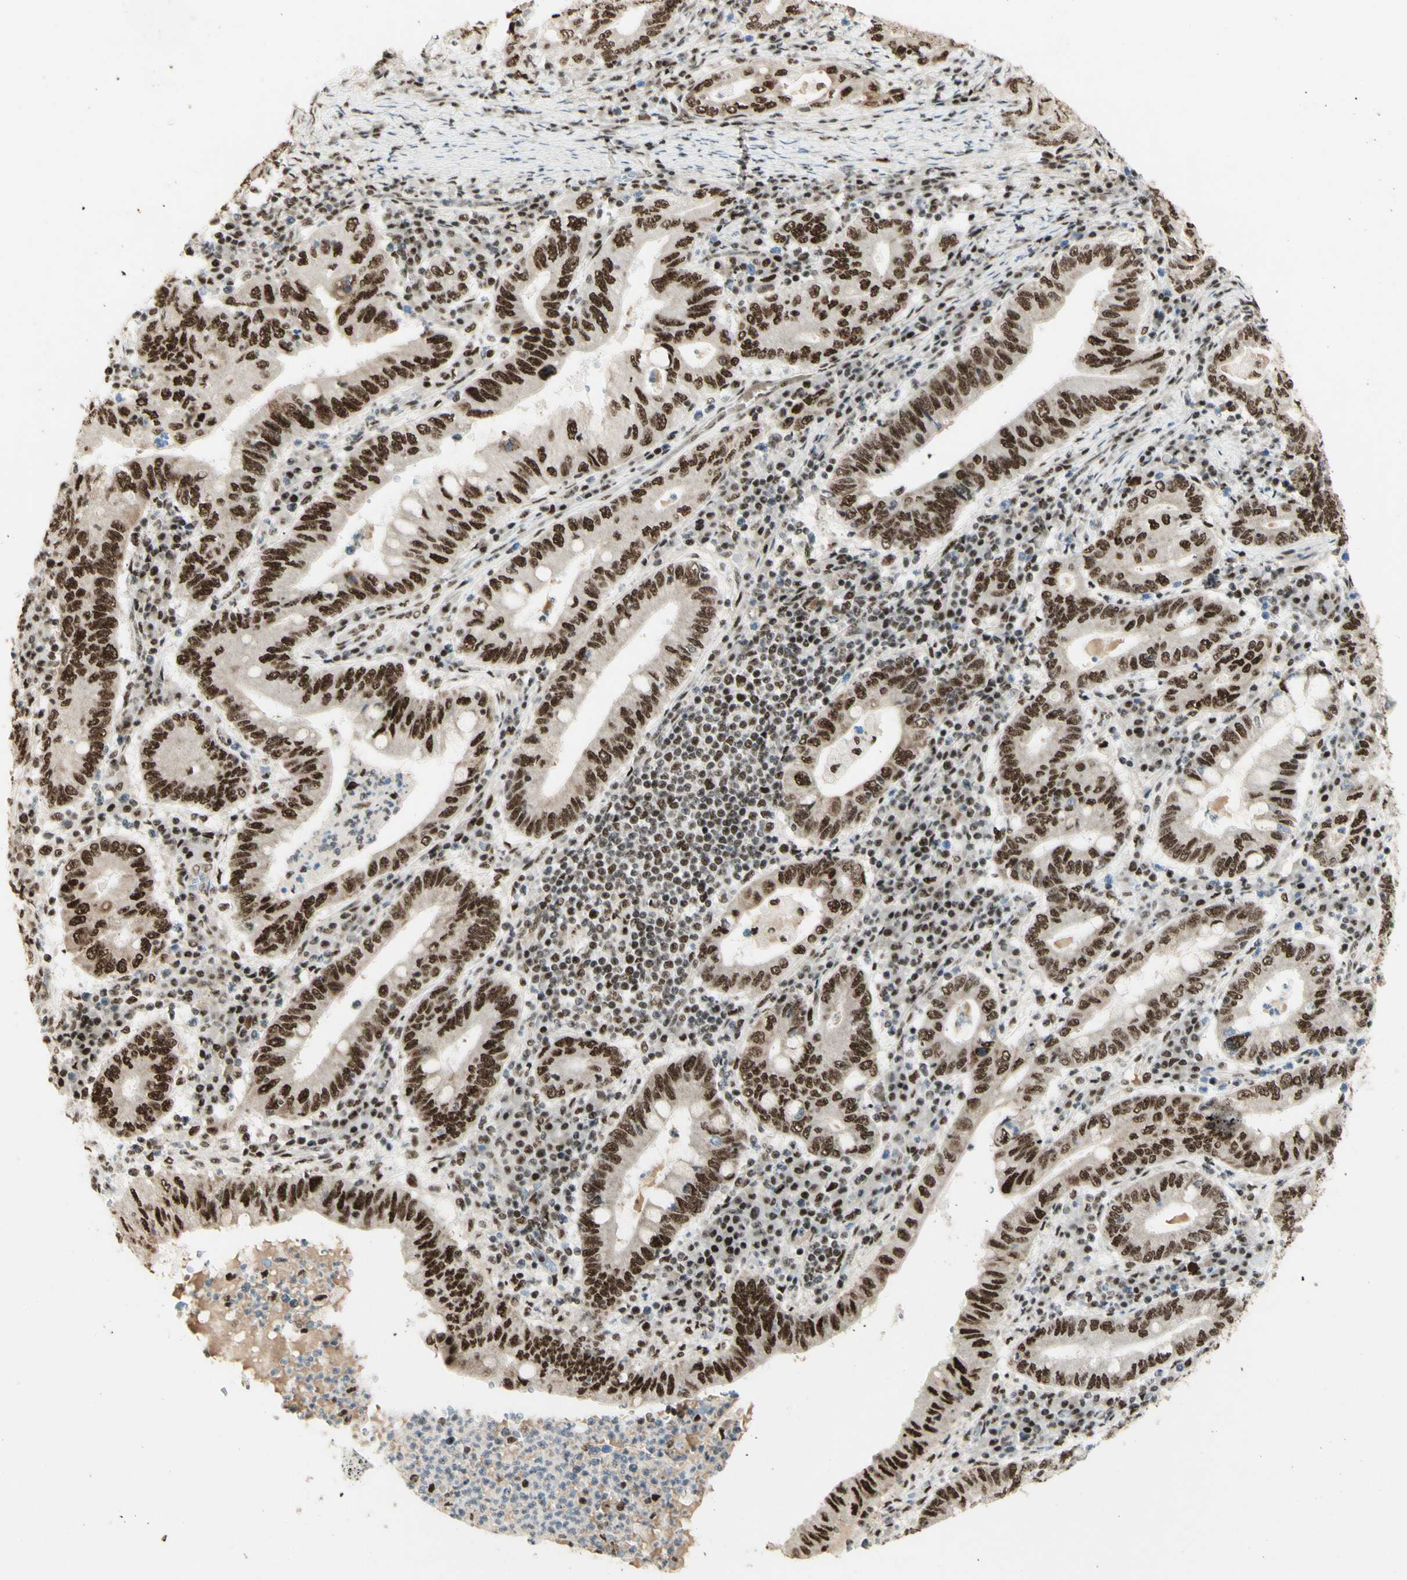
{"staining": {"intensity": "strong", "quantity": ">75%", "location": "cytoplasmic/membranous,nuclear"}, "tissue": "stomach cancer", "cell_type": "Tumor cells", "image_type": "cancer", "snomed": [{"axis": "morphology", "description": "Normal tissue, NOS"}, {"axis": "morphology", "description": "Adenocarcinoma, NOS"}, {"axis": "topography", "description": "Esophagus"}, {"axis": "topography", "description": "Stomach, upper"}, {"axis": "topography", "description": "Peripheral nerve tissue"}], "caption": "Stomach cancer (adenocarcinoma) was stained to show a protein in brown. There is high levels of strong cytoplasmic/membranous and nuclear expression in approximately >75% of tumor cells. The protein of interest is stained brown, and the nuclei are stained in blue (DAB IHC with brightfield microscopy, high magnification).", "gene": "DHX9", "patient": {"sex": "male", "age": 62}}